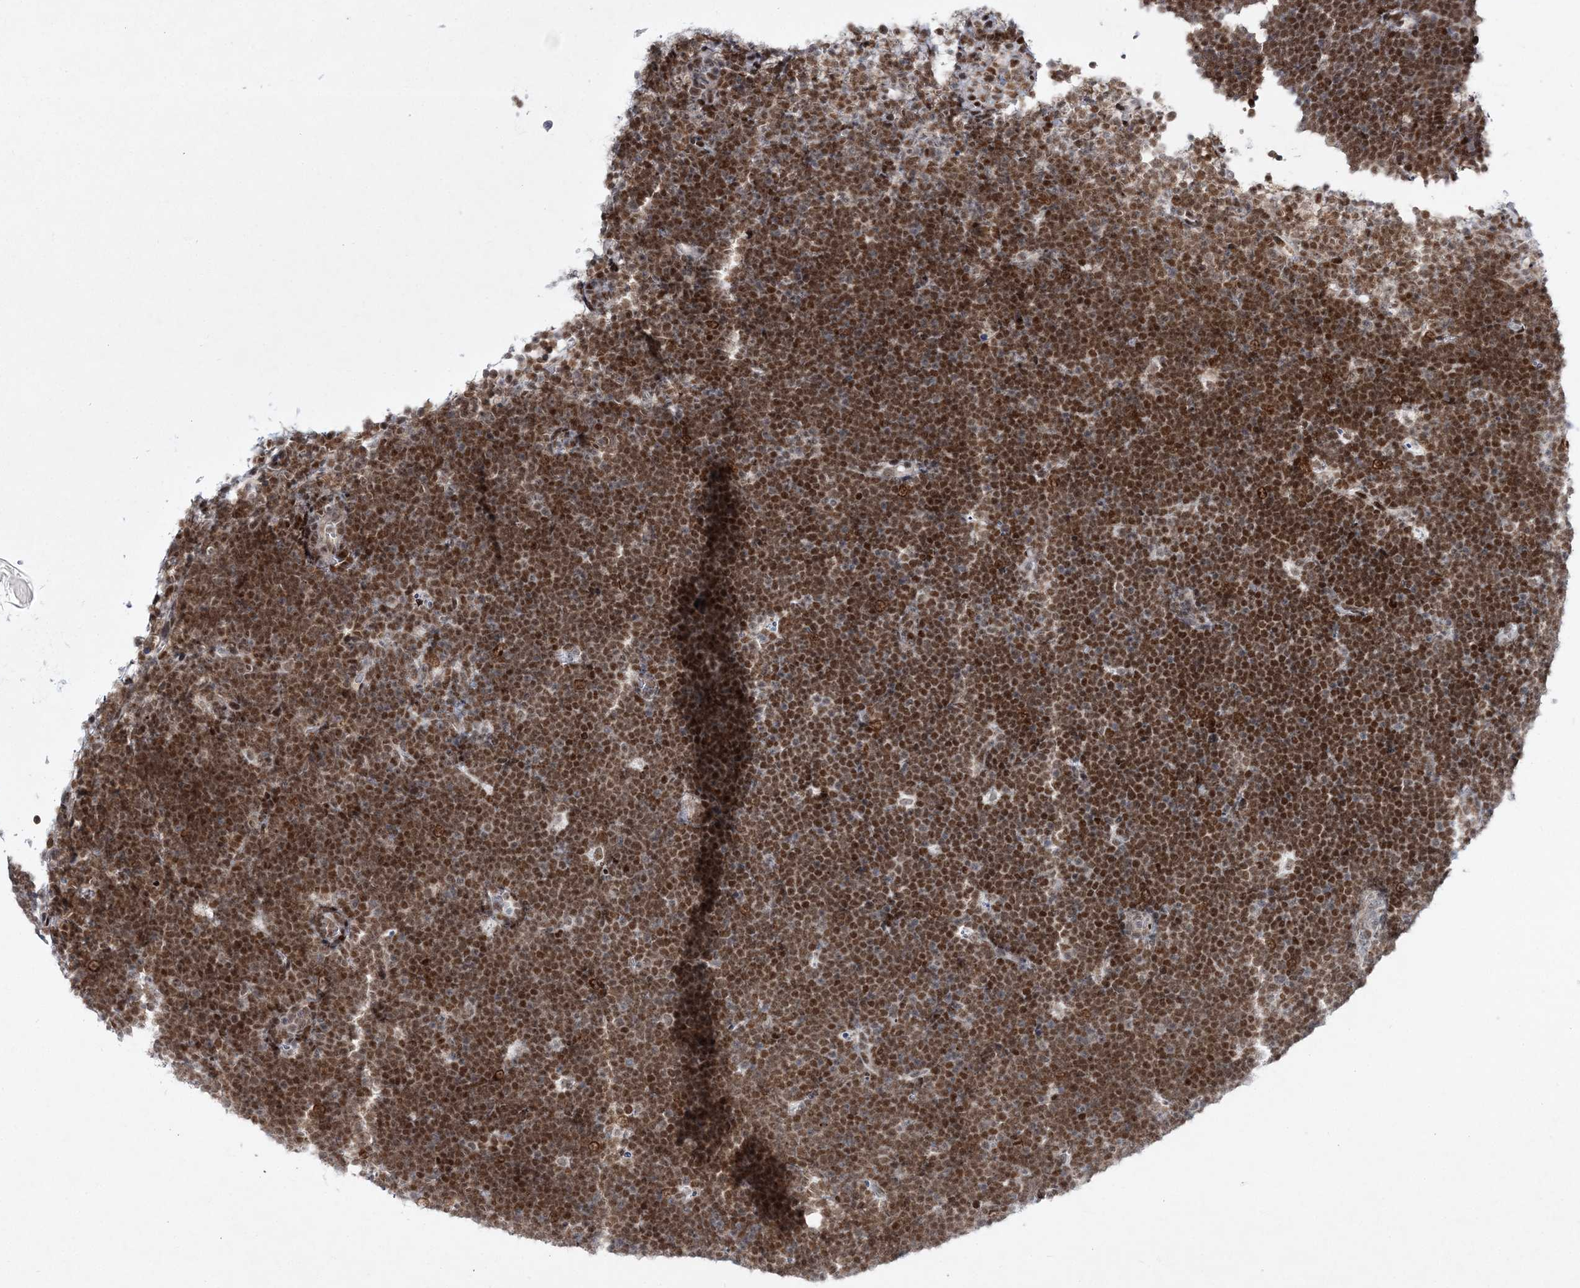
{"staining": {"intensity": "moderate", "quantity": ">75%", "location": "nuclear"}, "tissue": "lymphoma", "cell_type": "Tumor cells", "image_type": "cancer", "snomed": [{"axis": "morphology", "description": "Malignant lymphoma, non-Hodgkin's type, High grade"}, {"axis": "topography", "description": "Lymph node"}], "caption": "Approximately >75% of tumor cells in human malignant lymphoma, non-Hodgkin's type (high-grade) demonstrate moderate nuclear protein positivity as visualized by brown immunohistochemical staining.", "gene": "LRRFIP2", "patient": {"sex": "male", "age": 13}}